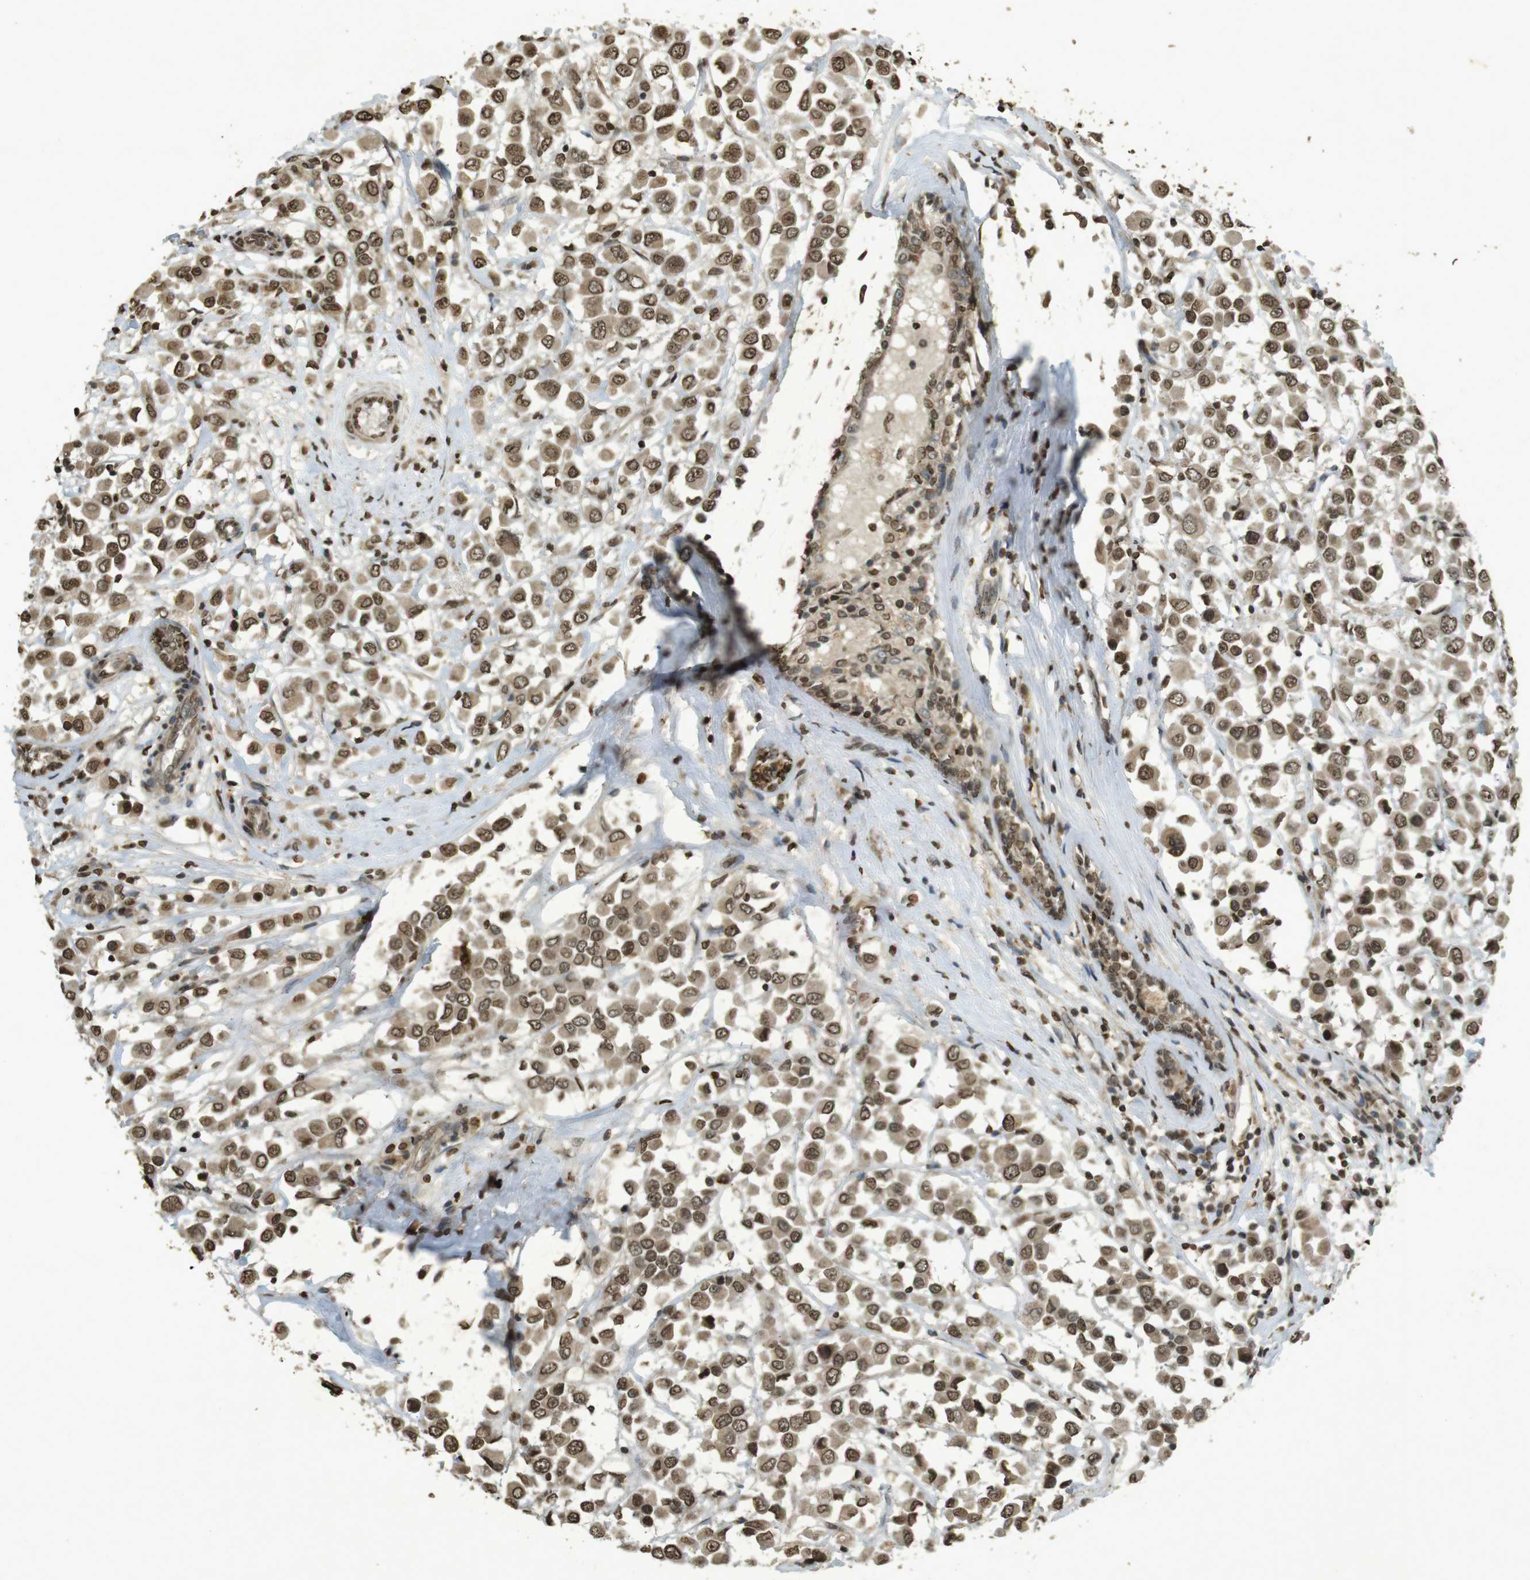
{"staining": {"intensity": "moderate", "quantity": ">75%", "location": "cytoplasmic/membranous,nuclear"}, "tissue": "breast cancer", "cell_type": "Tumor cells", "image_type": "cancer", "snomed": [{"axis": "morphology", "description": "Duct carcinoma"}, {"axis": "topography", "description": "Breast"}], "caption": "Breast intraductal carcinoma stained with a protein marker demonstrates moderate staining in tumor cells.", "gene": "ORC4", "patient": {"sex": "female", "age": 61}}